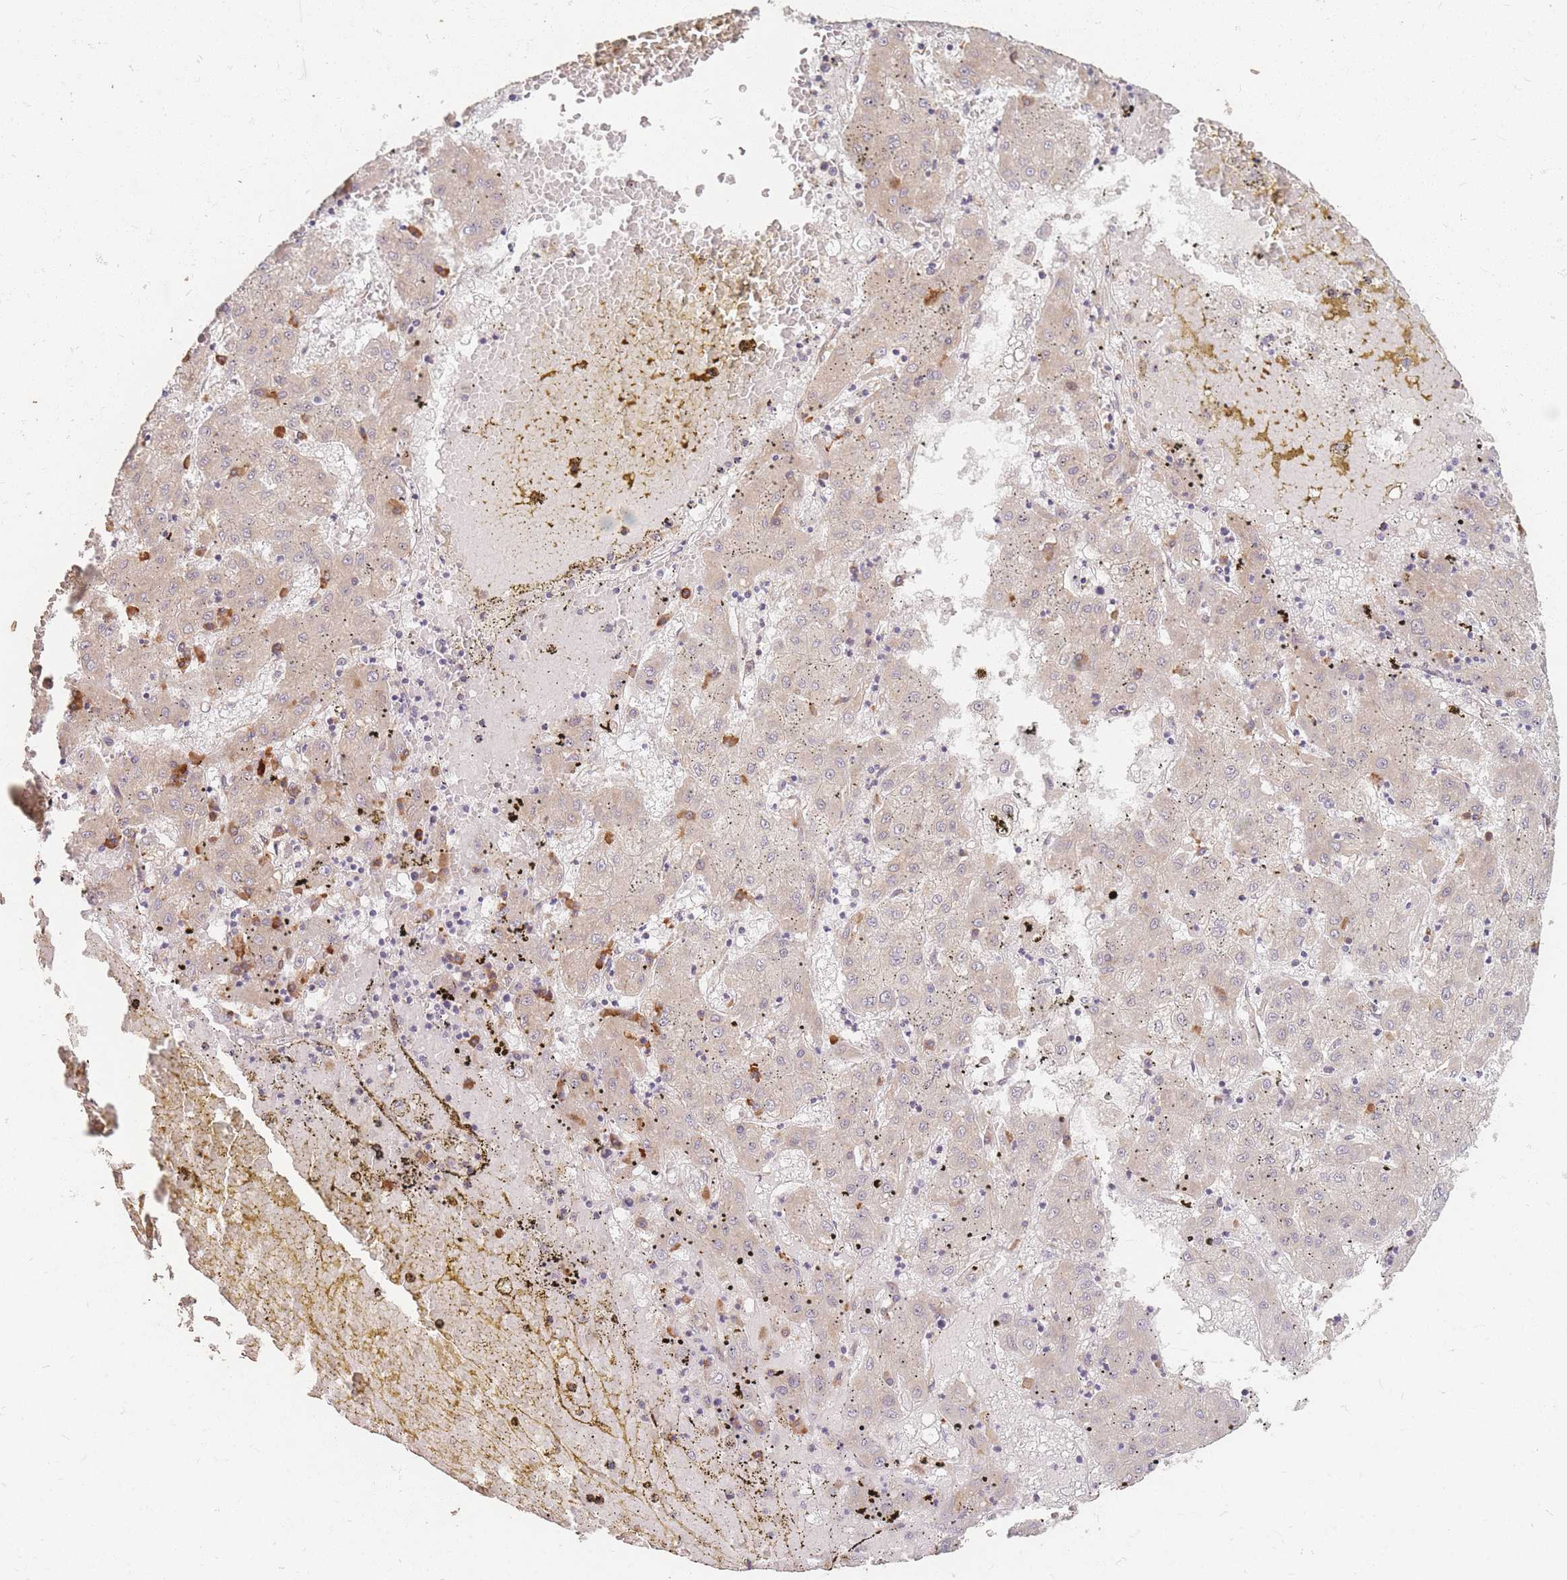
{"staining": {"intensity": "negative", "quantity": "none", "location": "none"}, "tissue": "liver cancer", "cell_type": "Tumor cells", "image_type": "cancer", "snomed": [{"axis": "morphology", "description": "Carcinoma, Hepatocellular, NOS"}, {"axis": "topography", "description": "Liver"}], "caption": "Hepatocellular carcinoma (liver) was stained to show a protein in brown. There is no significant positivity in tumor cells.", "gene": "SMIM14", "patient": {"sex": "male", "age": 72}}